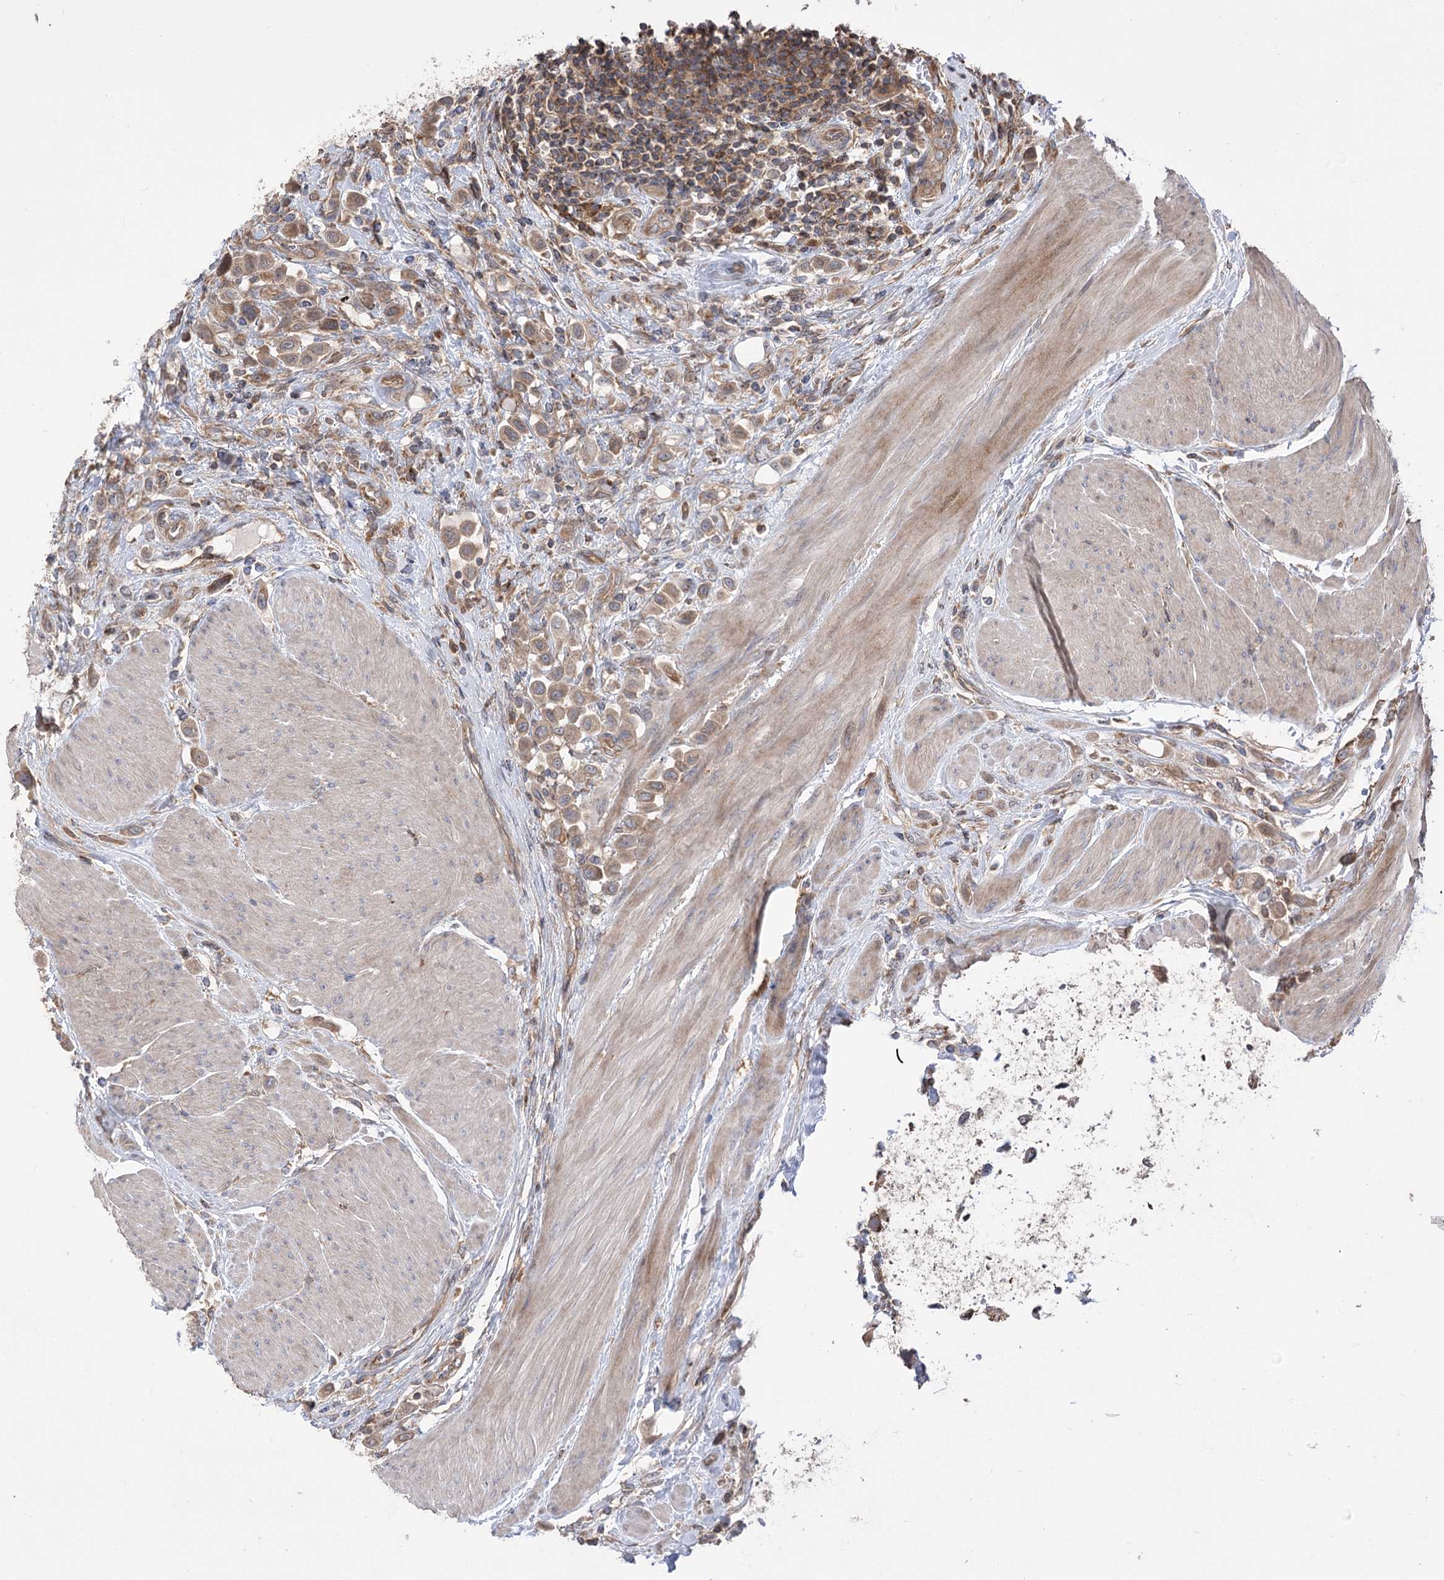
{"staining": {"intensity": "weak", "quantity": ">75%", "location": "cytoplasmic/membranous"}, "tissue": "urothelial cancer", "cell_type": "Tumor cells", "image_type": "cancer", "snomed": [{"axis": "morphology", "description": "Urothelial carcinoma, High grade"}, {"axis": "topography", "description": "Urinary bladder"}], "caption": "Tumor cells show weak cytoplasmic/membranous staining in about >75% of cells in urothelial cancer. Nuclei are stained in blue.", "gene": "XYLB", "patient": {"sex": "male", "age": 50}}